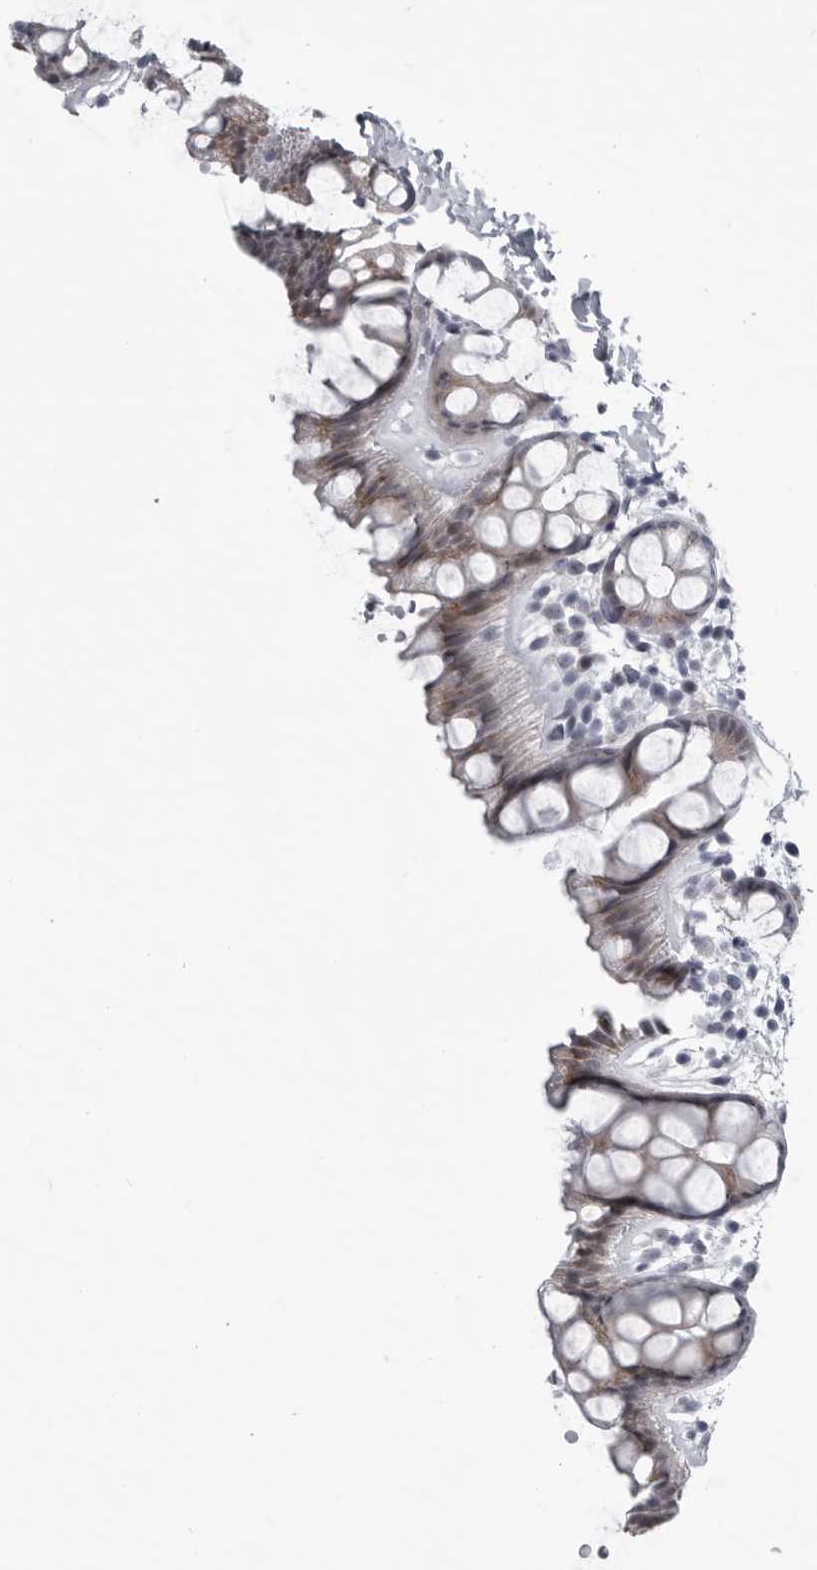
{"staining": {"intensity": "negative", "quantity": "none", "location": "none"}, "tissue": "rectum", "cell_type": "Glandular cells", "image_type": "normal", "snomed": [{"axis": "morphology", "description": "Normal tissue, NOS"}, {"axis": "topography", "description": "Rectum"}], "caption": "High power microscopy micrograph of an immunohistochemistry histopathology image of unremarkable rectum, revealing no significant expression in glandular cells.", "gene": "MYOC", "patient": {"sex": "female", "age": 65}}